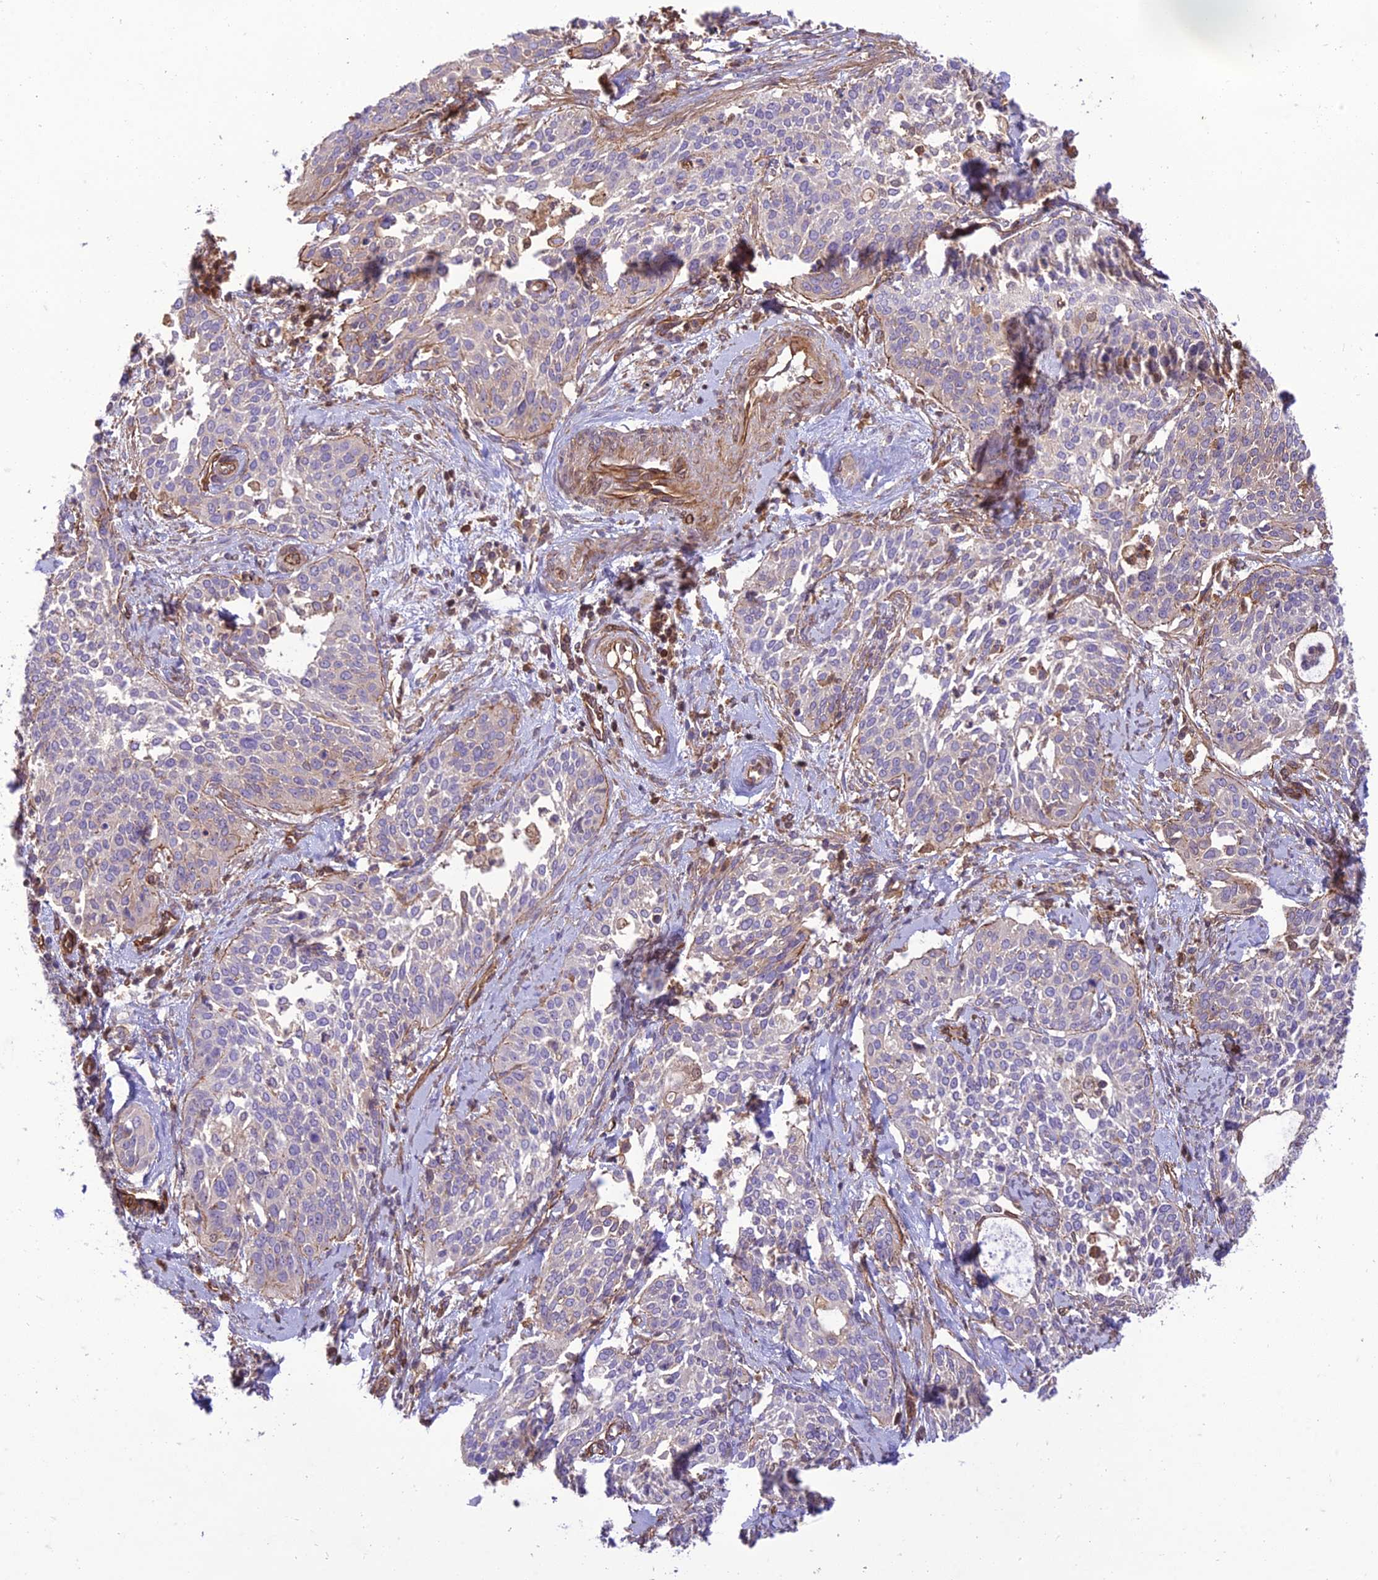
{"staining": {"intensity": "negative", "quantity": "none", "location": "none"}, "tissue": "cervical cancer", "cell_type": "Tumor cells", "image_type": "cancer", "snomed": [{"axis": "morphology", "description": "Squamous cell carcinoma, NOS"}, {"axis": "topography", "description": "Cervix"}], "caption": "An image of human cervical cancer is negative for staining in tumor cells.", "gene": "HPSE2", "patient": {"sex": "female", "age": 44}}